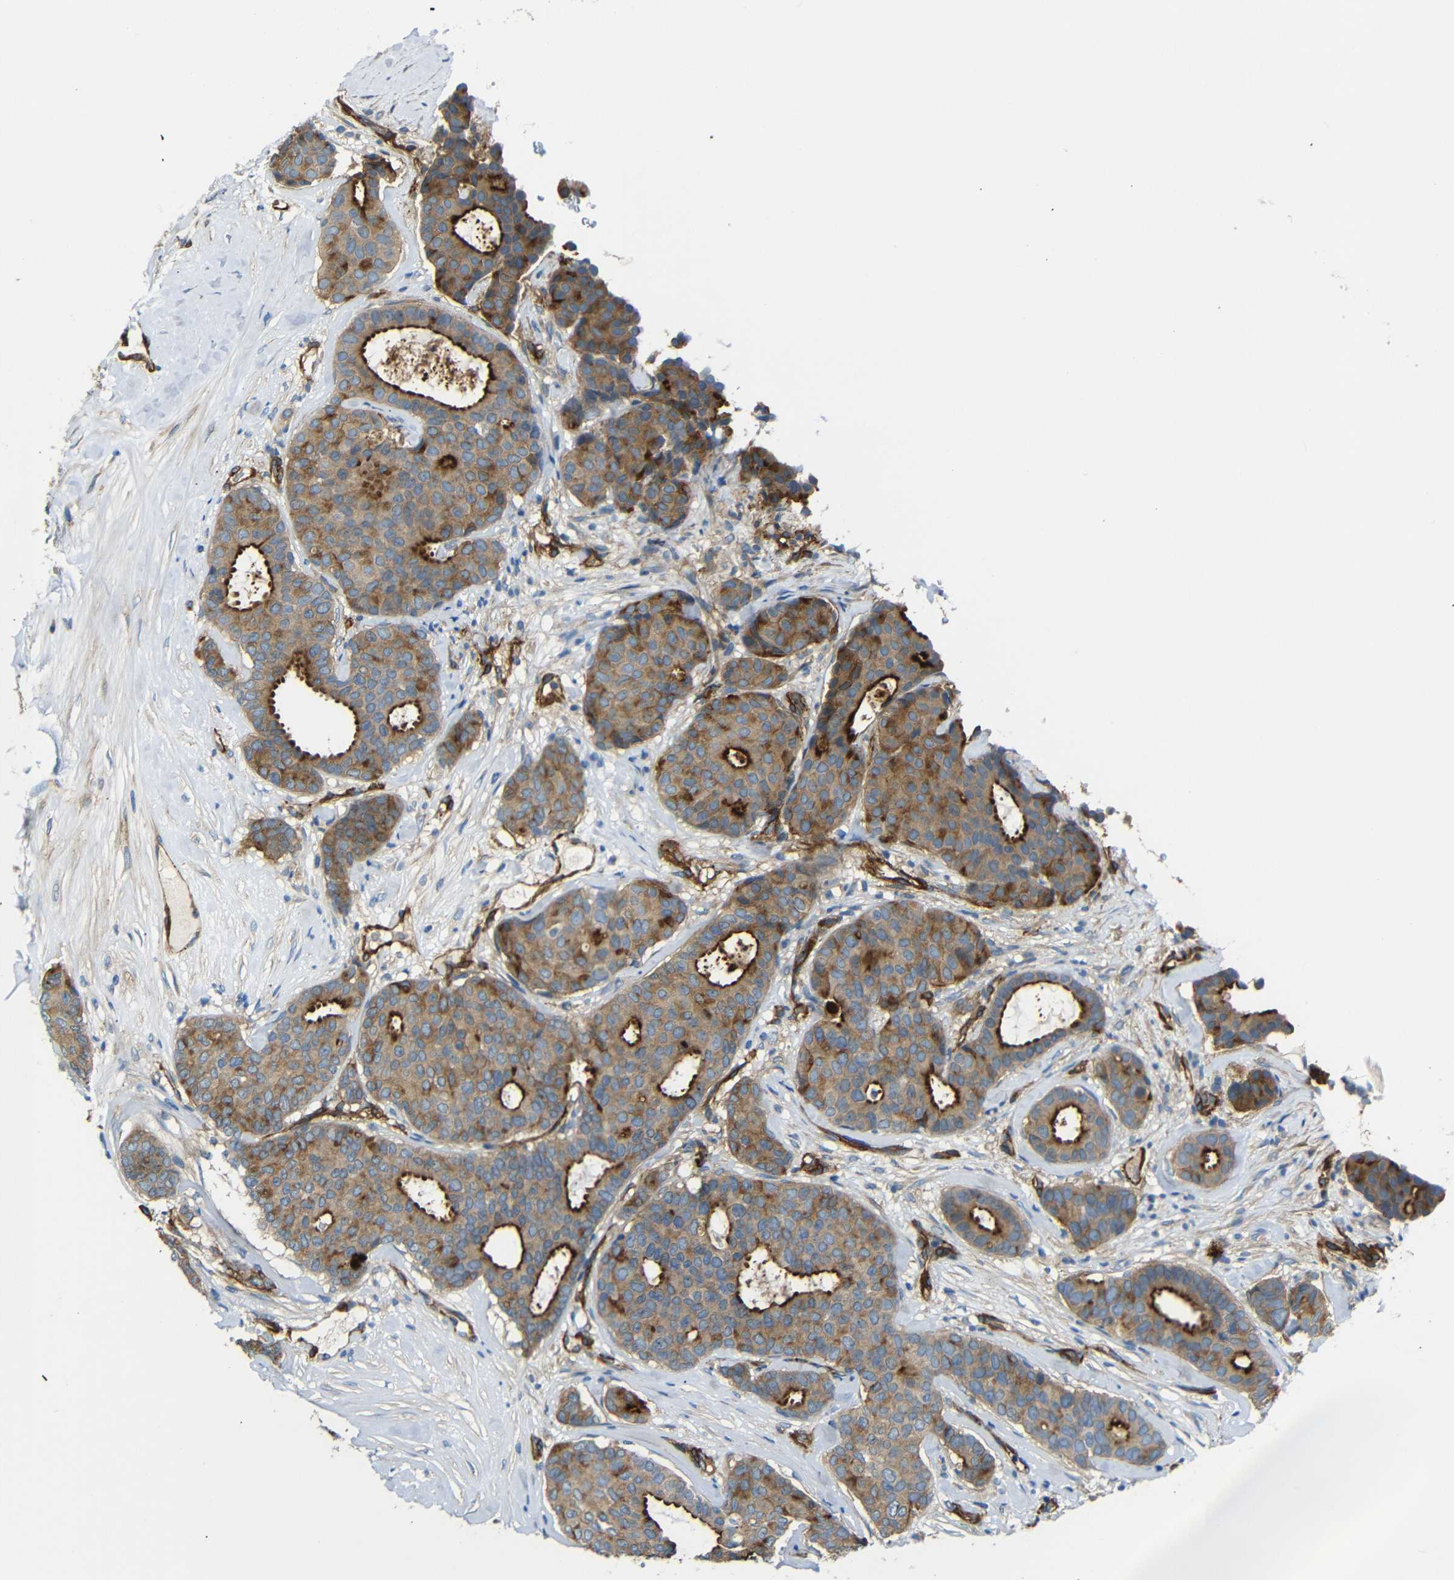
{"staining": {"intensity": "moderate", "quantity": ">75%", "location": "cytoplasmic/membranous"}, "tissue": "breast cancer", "cell_type": "Tumor cells", "image_type": "cancer", "snomed": [{"axis": "morphology", "description": "Duct carcinoma"}, {"axis": "topography", "description": "Breast"}], "caption": "Immunohistochemical staining of breast cancer (infiltrating ductal carcinoma) shows medium levels of moderate cytoplasmic/membranous protein expression in about >75% of tumor cells.", "gene": "MYO1B", "patient": {"sex": "female", "age": 75}}